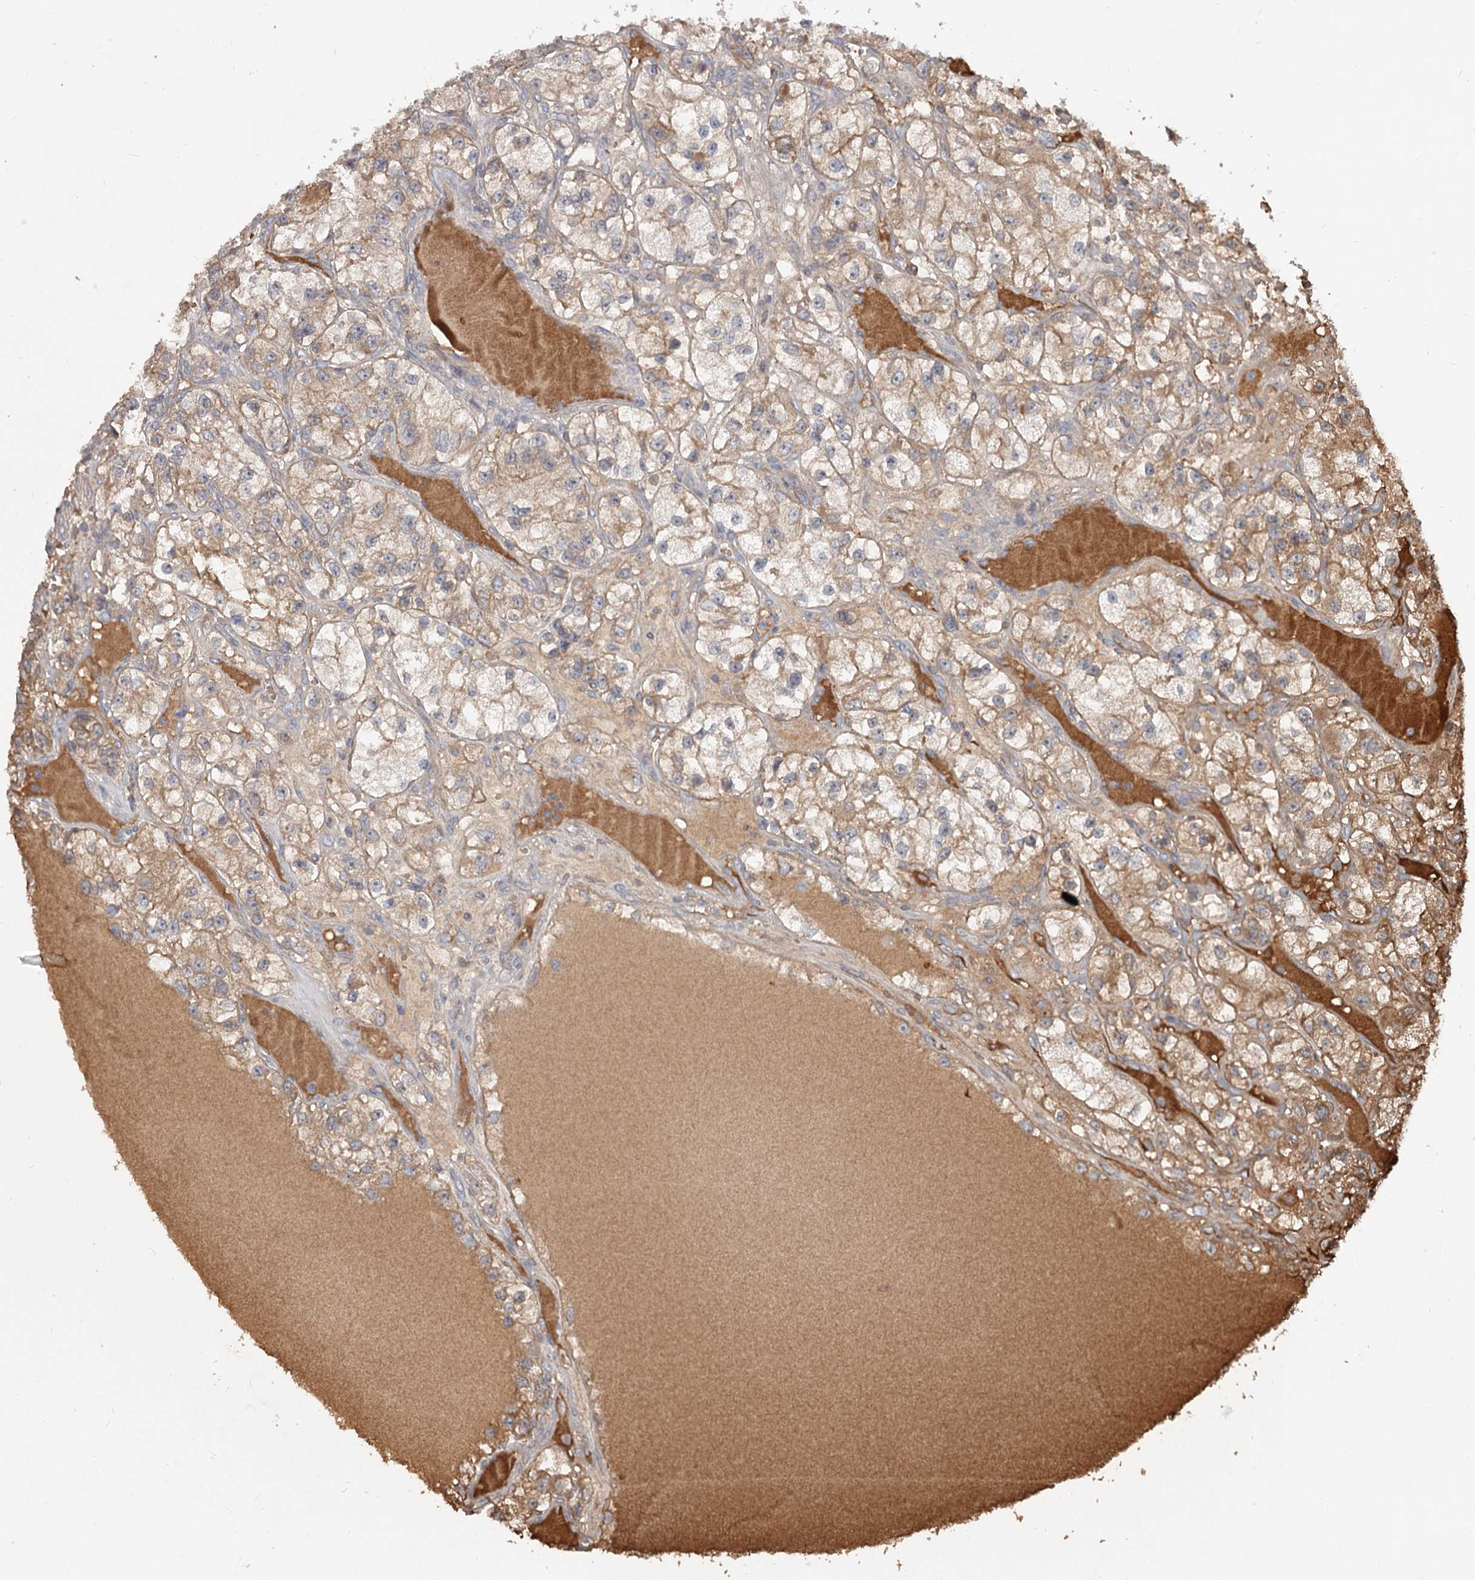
{"staining": {"intensity": "moderate", "quantity": "25%-75%", "location": "cytoplasmic/membranous"}, "tissue": "renal cancer", "cell_type": "Tumor cells", "image_type": "cancer", "snomed": [{"axis": "morphology", "description": "Adenocarcinoma, NOS"}, {"axis": "topography", "description": "Kidney"}], "caption": "A high-resolution photomicrograph shows immunohistochemistry (IHC) staining of renal cancer (adenocarcinoma), which displays moderate cytoplasmic/membranous expression in approximately 25%-75% of tumor cells.", "gene": "DHRS9", "patient": {"sex": "female", "age": 57}}